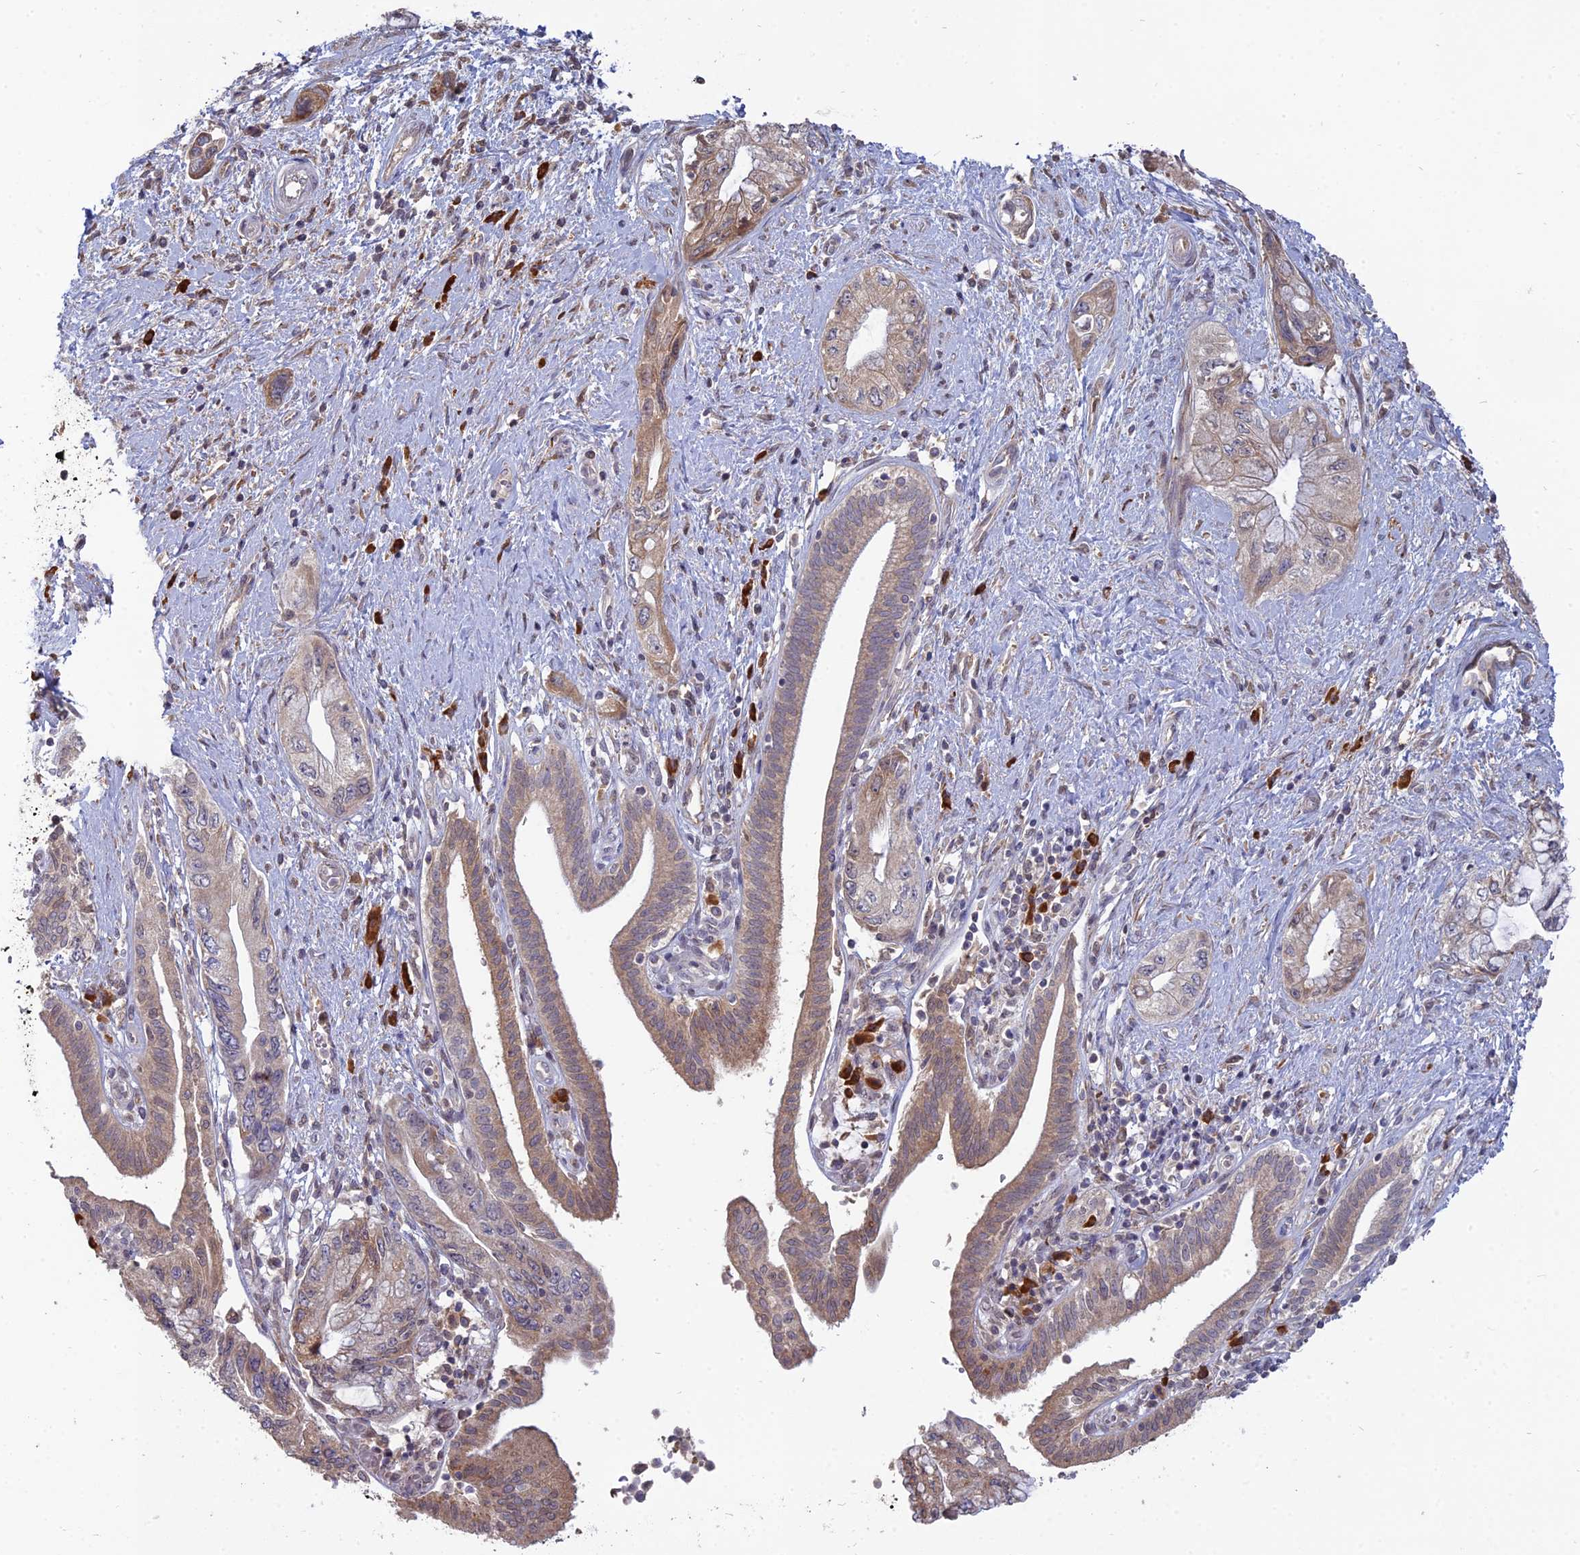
{"staining": {"intensity": "moderate", "quantity": ">75%", "location": "cytoplasmic/membranous"}, "tissue": "pancreatic cancer", "cell_type": "Tumor cells", "image_type": "cancer", "snomed": [{"axis": "morphology", "description": "Adenocarcinoma, NOS"}, {"axis": "topography", "description": "Pancreas"}], "caption": "Pancreatic cancer tissue reveals moderate cytoplasmic/membranous expression in about >75% of tumor cells (DAB IHC, brown staining for protein, blue staining for nuclei).", "gene": "TMEM208", "patient": {"sex": "female", "age": 73}}